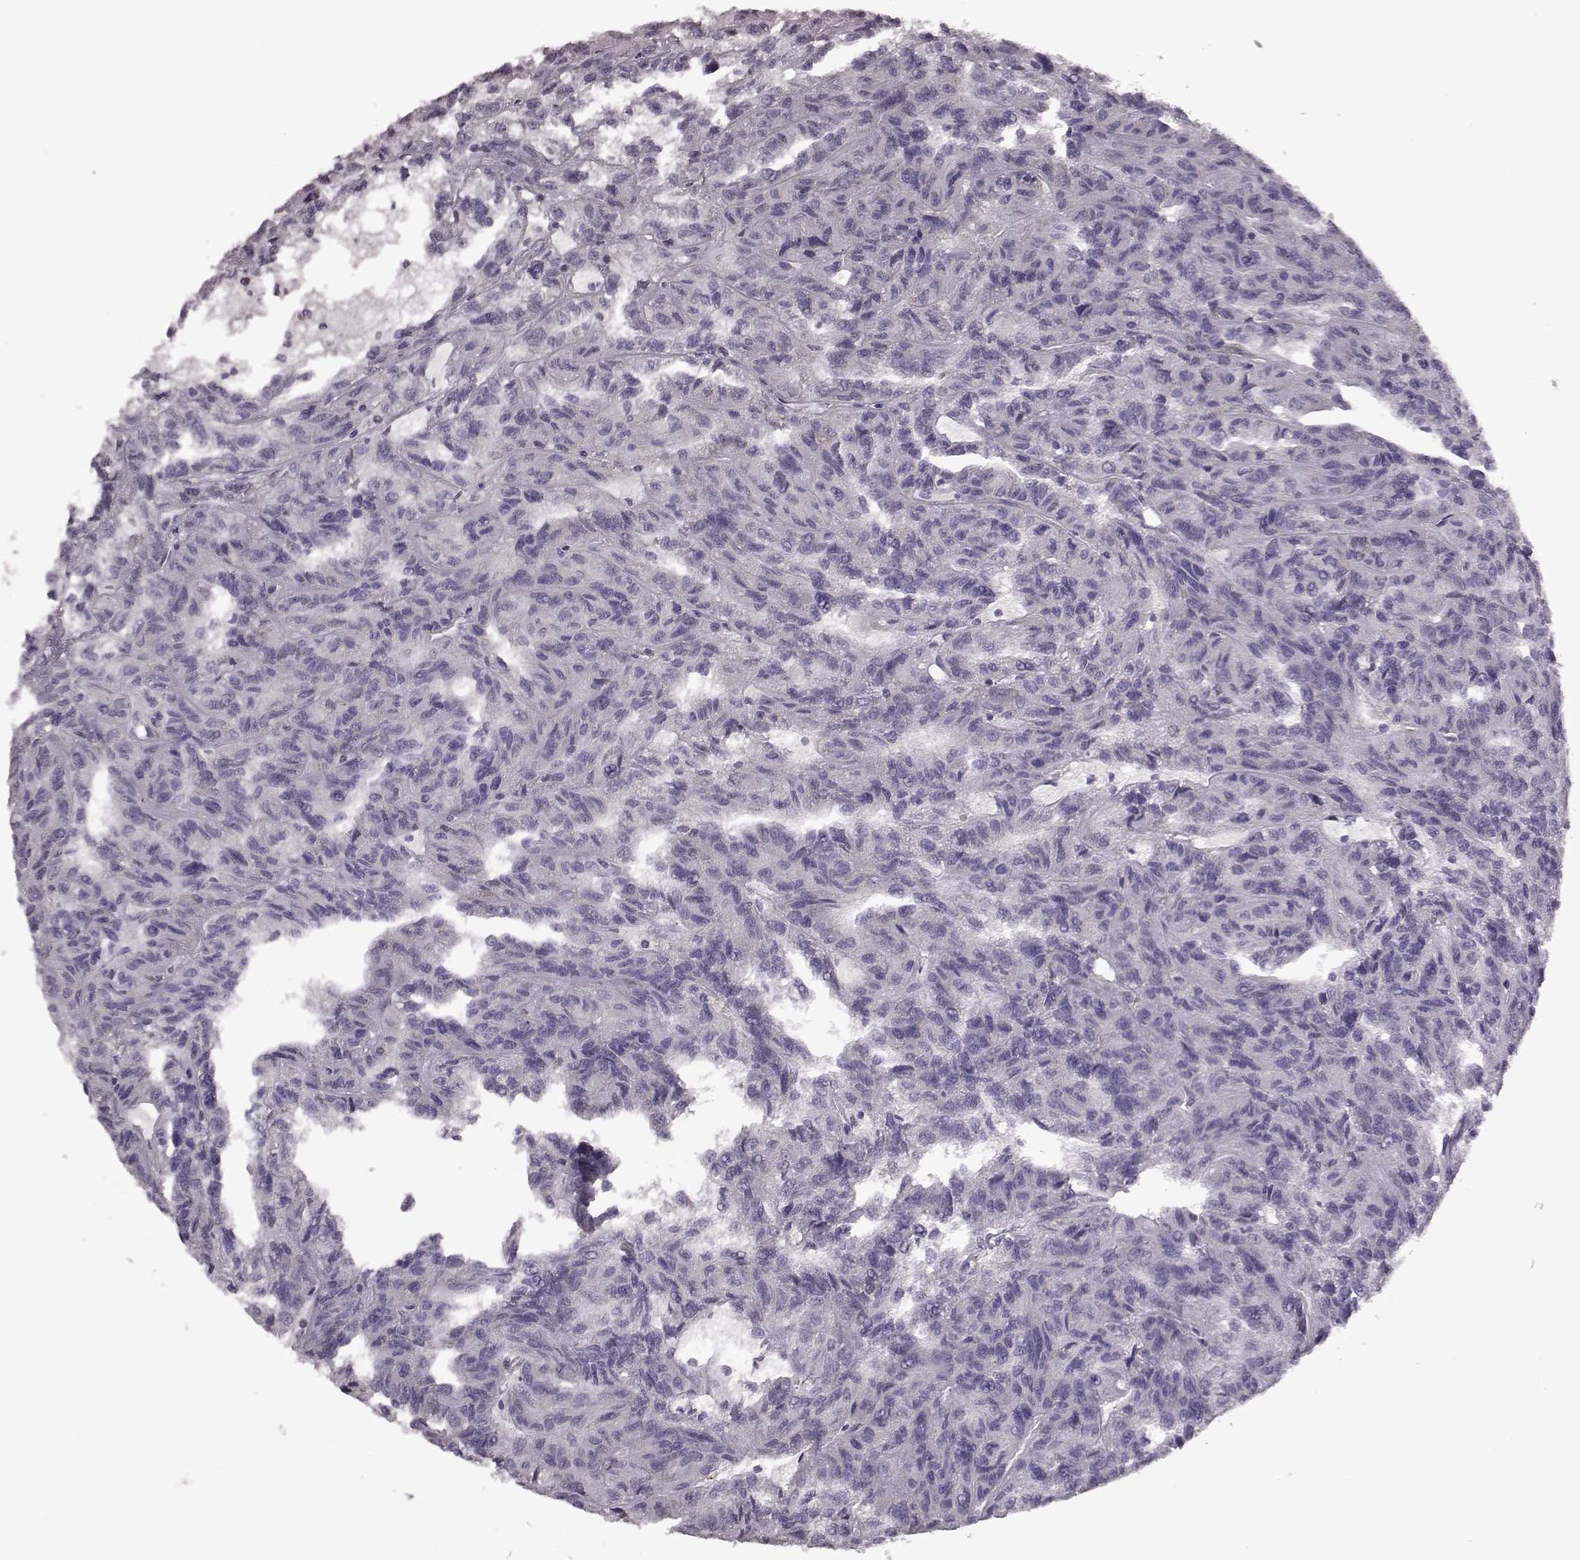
{"staining": {"intensity": "negative", "quantity": "none", "location": "none"}, "tissue": "renal cancer", "cell_type": "Tumor cells", "image_type": "cancer", "snomed": [{"axis": "morphology", "description": "Adenocarcinoma, NOS"}, {"axis": "topography", "description": "Kidney"}], "caption": "Immunohistochemistry (IHC) of human renal cancer demonstrates no expression in tumor cells.", "gene": "CDC42SE1", "patient": {"sex": "male", "age": 79}}